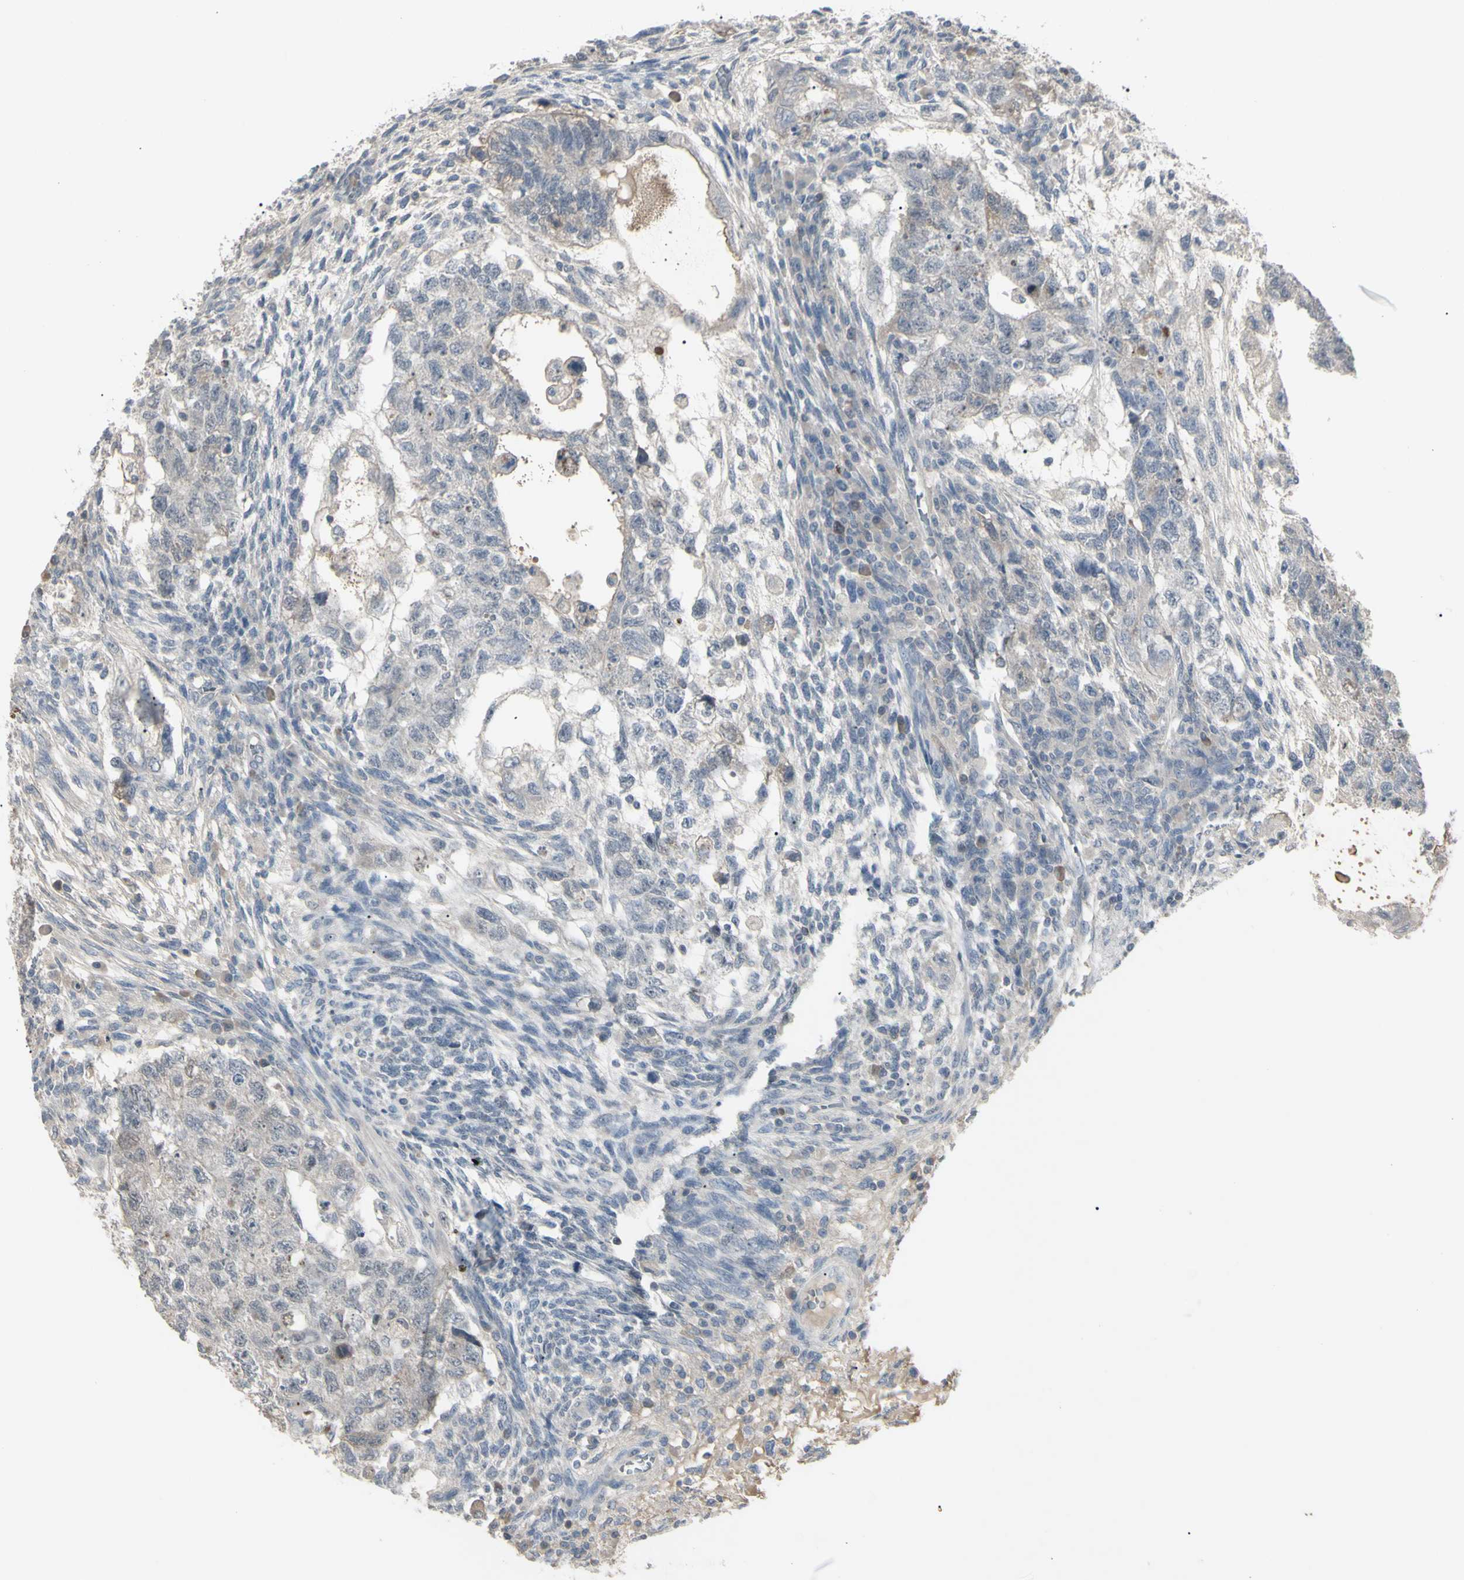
{"staining": {"intensity": "weak", "quantity": "<25%", "location": "cytoplasmic/membranous"}, "tissue": "testis cancer", "cell_type": "Tumor cells", "image_type": "cancer", "snomed": [{"axis": "morphology", "description": "Normal tissue, NOS"}, {"axis": "morphology", "description": "Carcinoma, Embryonal, NOS"}, {"axis": "topography", "description": "Testis"}], "caption": "Testis cancer (embryonal carcinoma) stained for a protein using immunohistochemistry exhibits no staining tumor cells.", "gene": "PIAS4", "patient": {"sex": "male", "age": 36}}